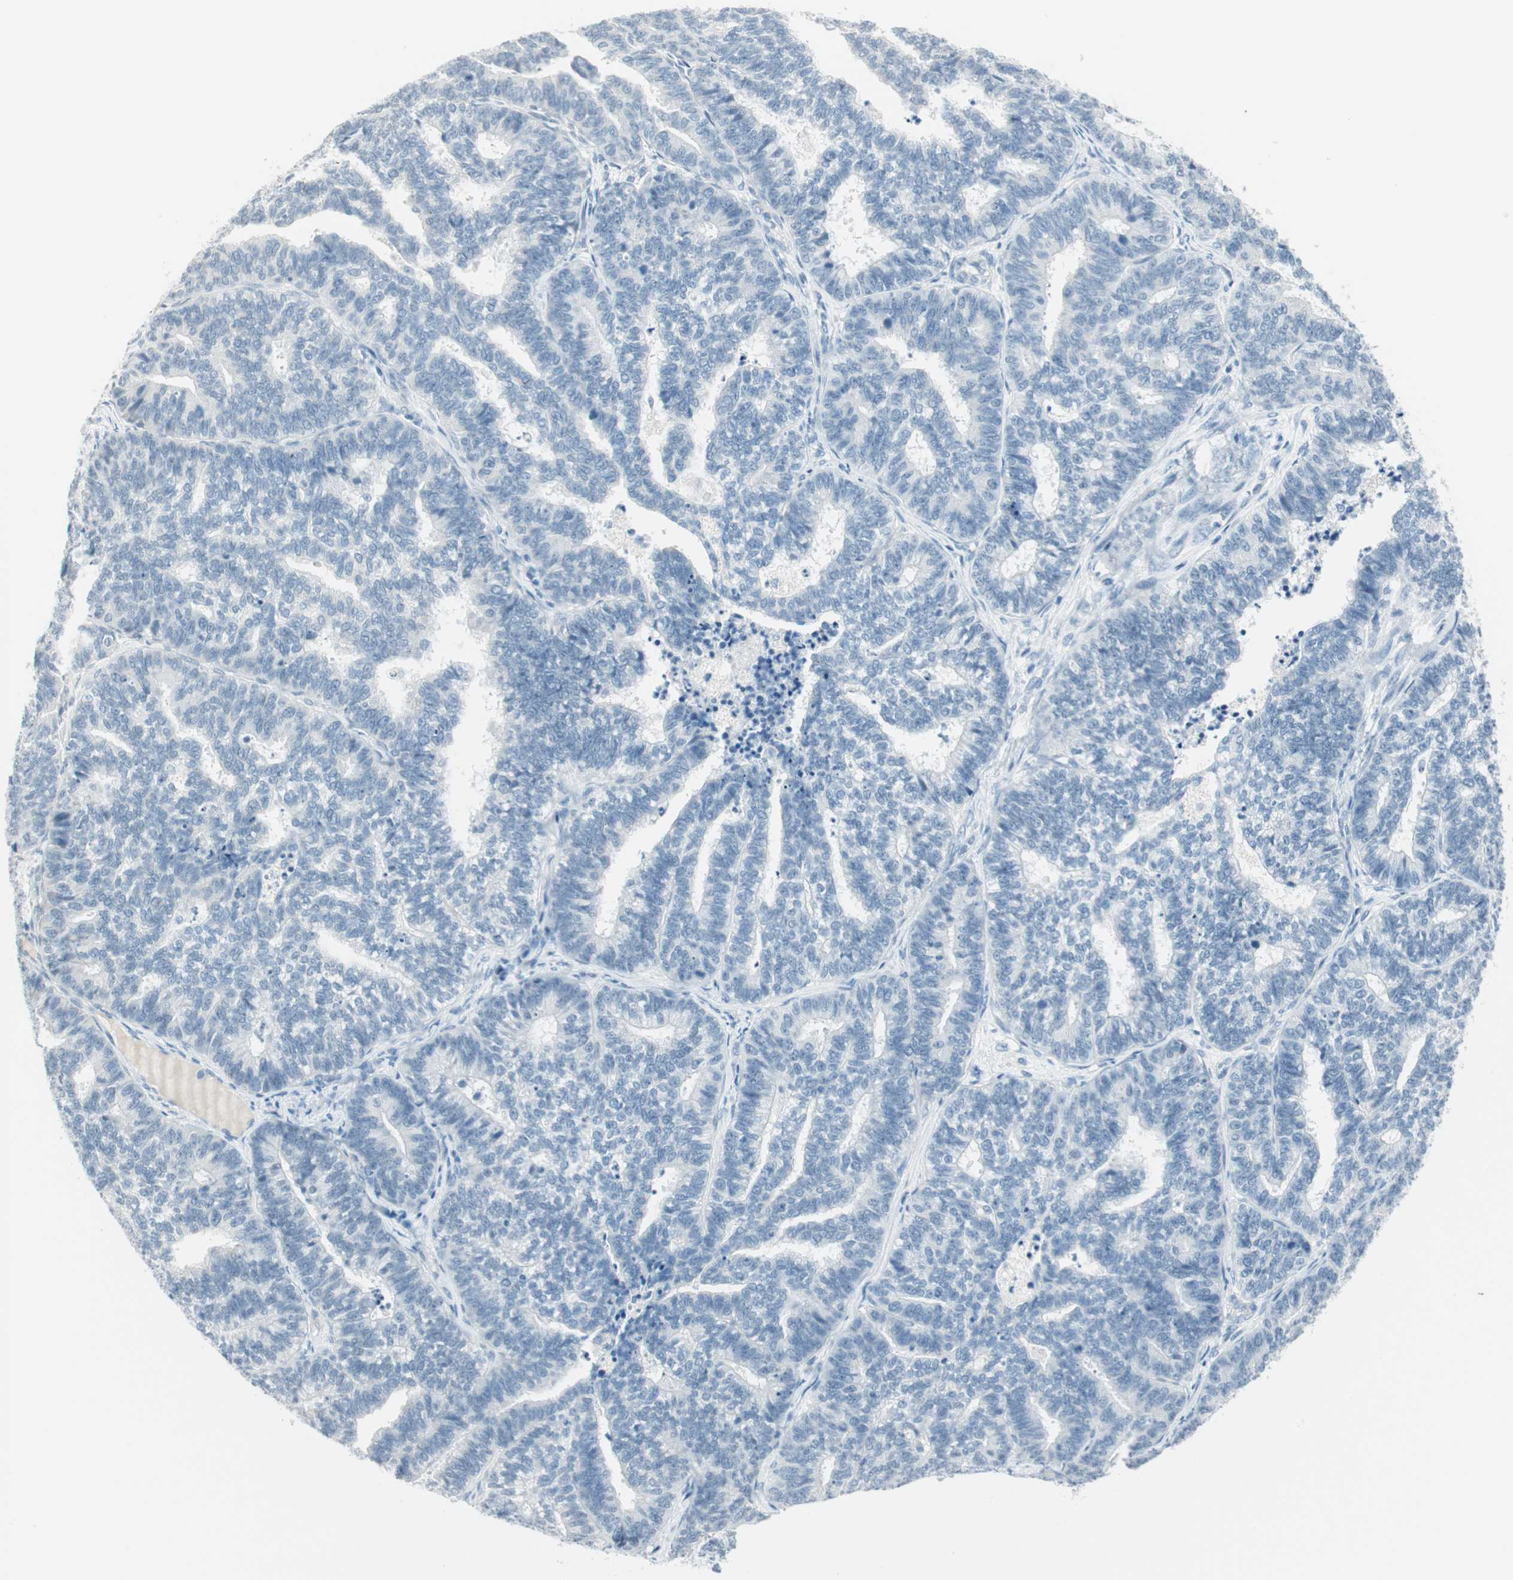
{"staining": {"intensity": "negative", "quantity": "none", "location": "none"}, "tissue": "endometrial cancer", "cell_type": "Tumor cells", "image_type": "cancer", "snomed": [{"axis": "morphology", "description": "Adenocarcinoma, NOS"}, {"axis": "topography", "description": "Endometrium"}], "caption": "Endometrial cancer stained for a protein using immunohistochemistry (IHC) shows no staining tumor cells.", "gene": "MLLT10", "patient": {"sex": "female", "age": 70}}